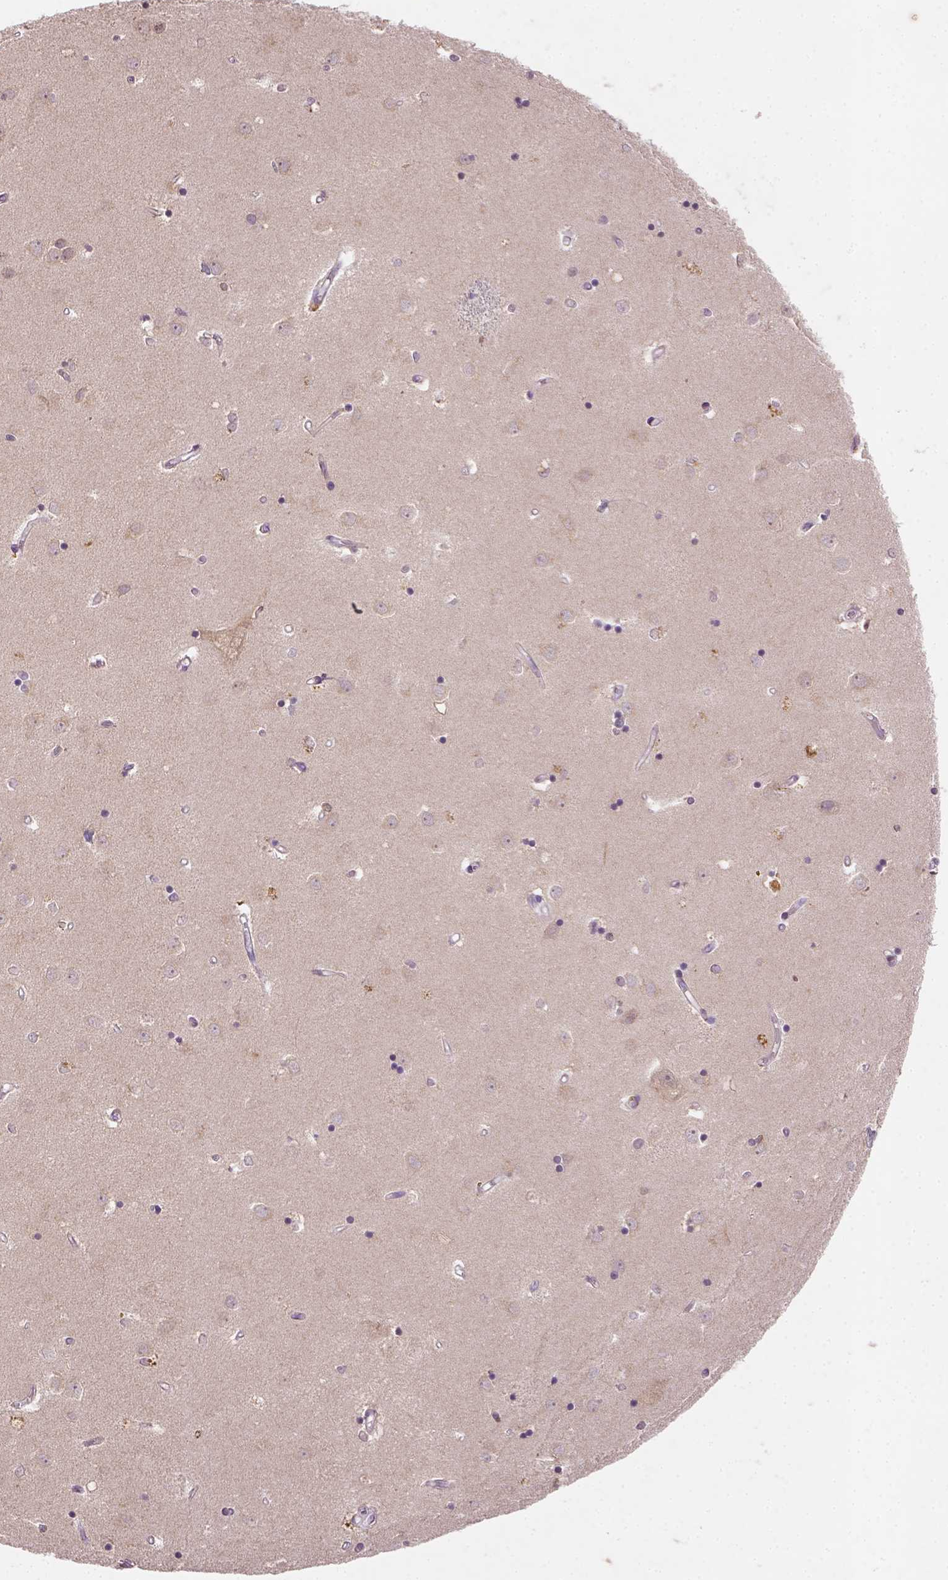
{"staining": {"intensity": "negative", "quantity": "none", "location": "none"}, "tissue": "caudate", "cell_type": "Glial cells", "image_type": "normal", "snomed": [{"axis": "morphology", "description": "Normal tissue, NOS"}, {"axis": "topography", "description": "Lateral ventricle wall"}], "caption": "Glial cells are negative for protein expression in normal human caudate. (Stains: DAB IHC with hematoxylin counter stain, Microscopy: brightfield microscopy at high magnification).", "gene": "NUDT3", "patient": {"sex": "male", "age": 54}}